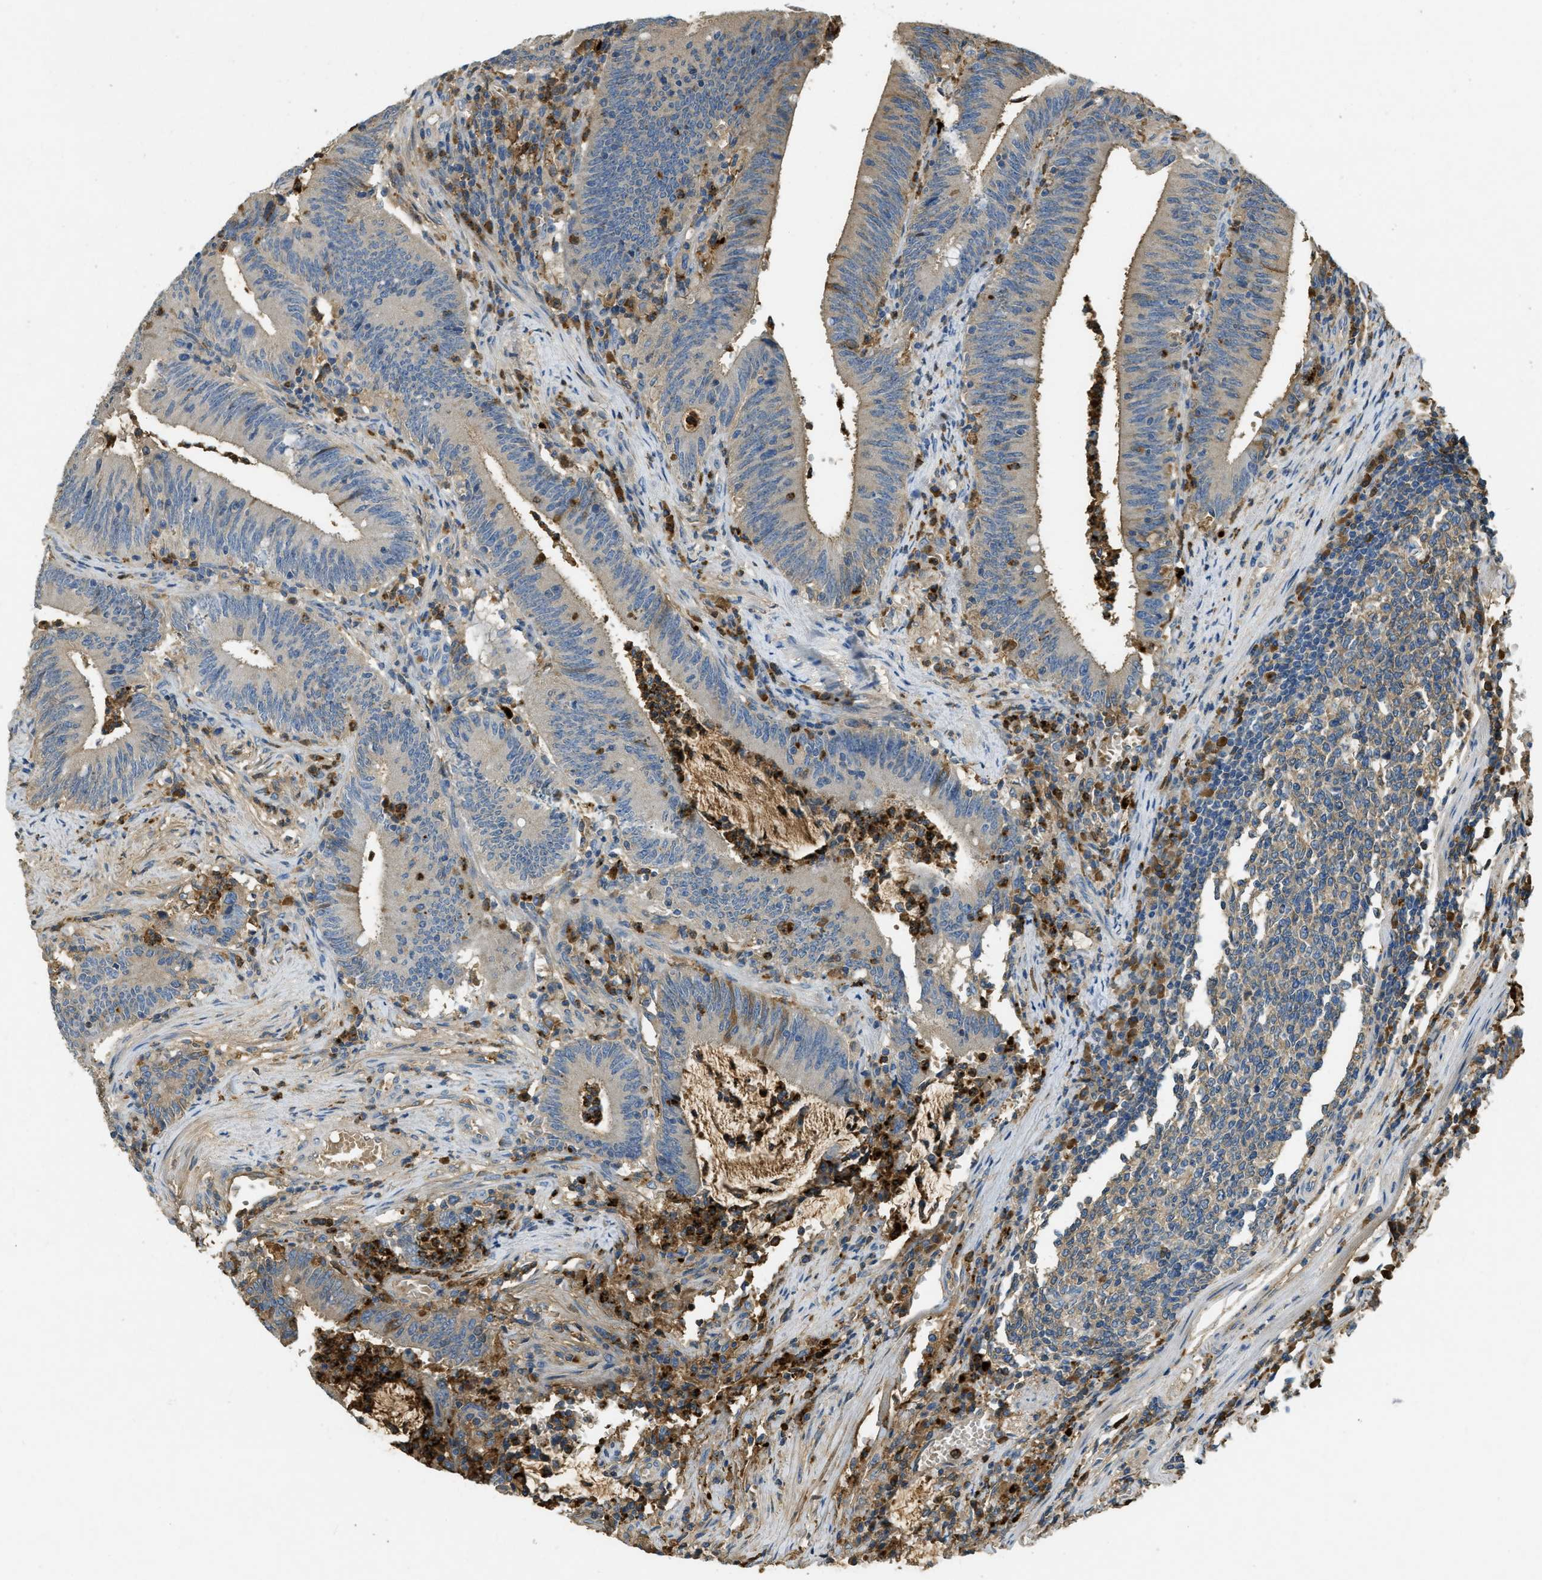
{"staining": {"intensity": "negative", "quantity": "none", "location": "none"}, "tissue": "colorectal cancer", "cell_type": "Tumor cells", "image_type": "cancer", "snomed": [{"axis": "morphology", "description": "Normal tissue, NOS"}, {"axis": "morphology", "description": "Adenocarcinoma, NOS"}, {"axis": "topography", "description": "Rectum"}], "caption": "There is no significant expression in tumor cells of adenocarcinoma (colorectal).", "gene": "PRTN3", "patient": {"sex": "female", "age": 66}}